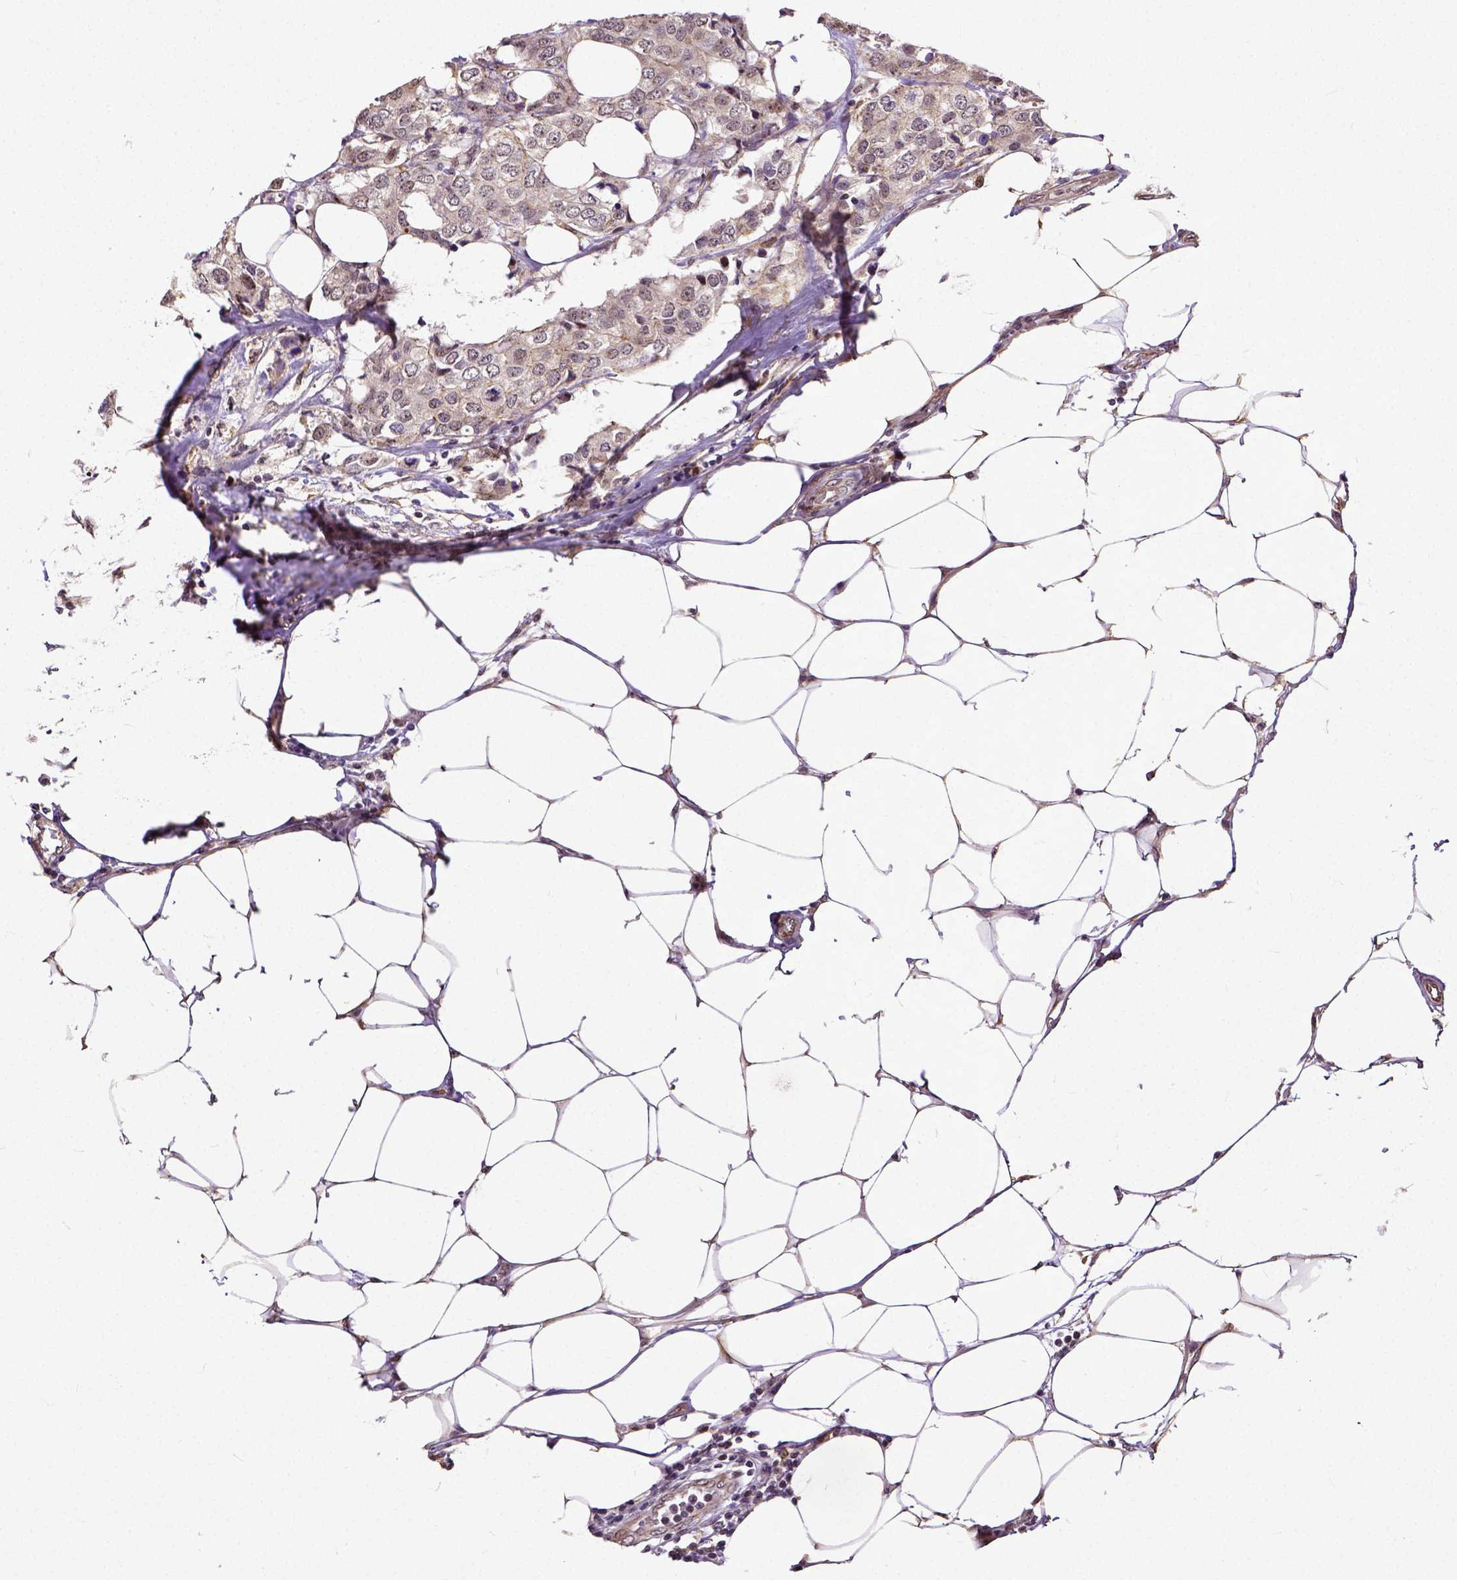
{"staining": {"intensity": "weak", "quantity": "25%-75%", "location": "cytoplasmic/membranous"}, "tissue": "breast cancer", "cell_type": "Tumor cells", "image_type": "cancer", "snomed": [{"axis": "morphology", "description": "Duct carcinoma"}, {"axis": "topography", "description": "Breast"}], "caption": "Breast infiltrating ductal carcinoma stained with a protein marker displays weak staining in tumor cells.", "gene": "DICER1", "patient": {"sex": "female", "age": 80}}